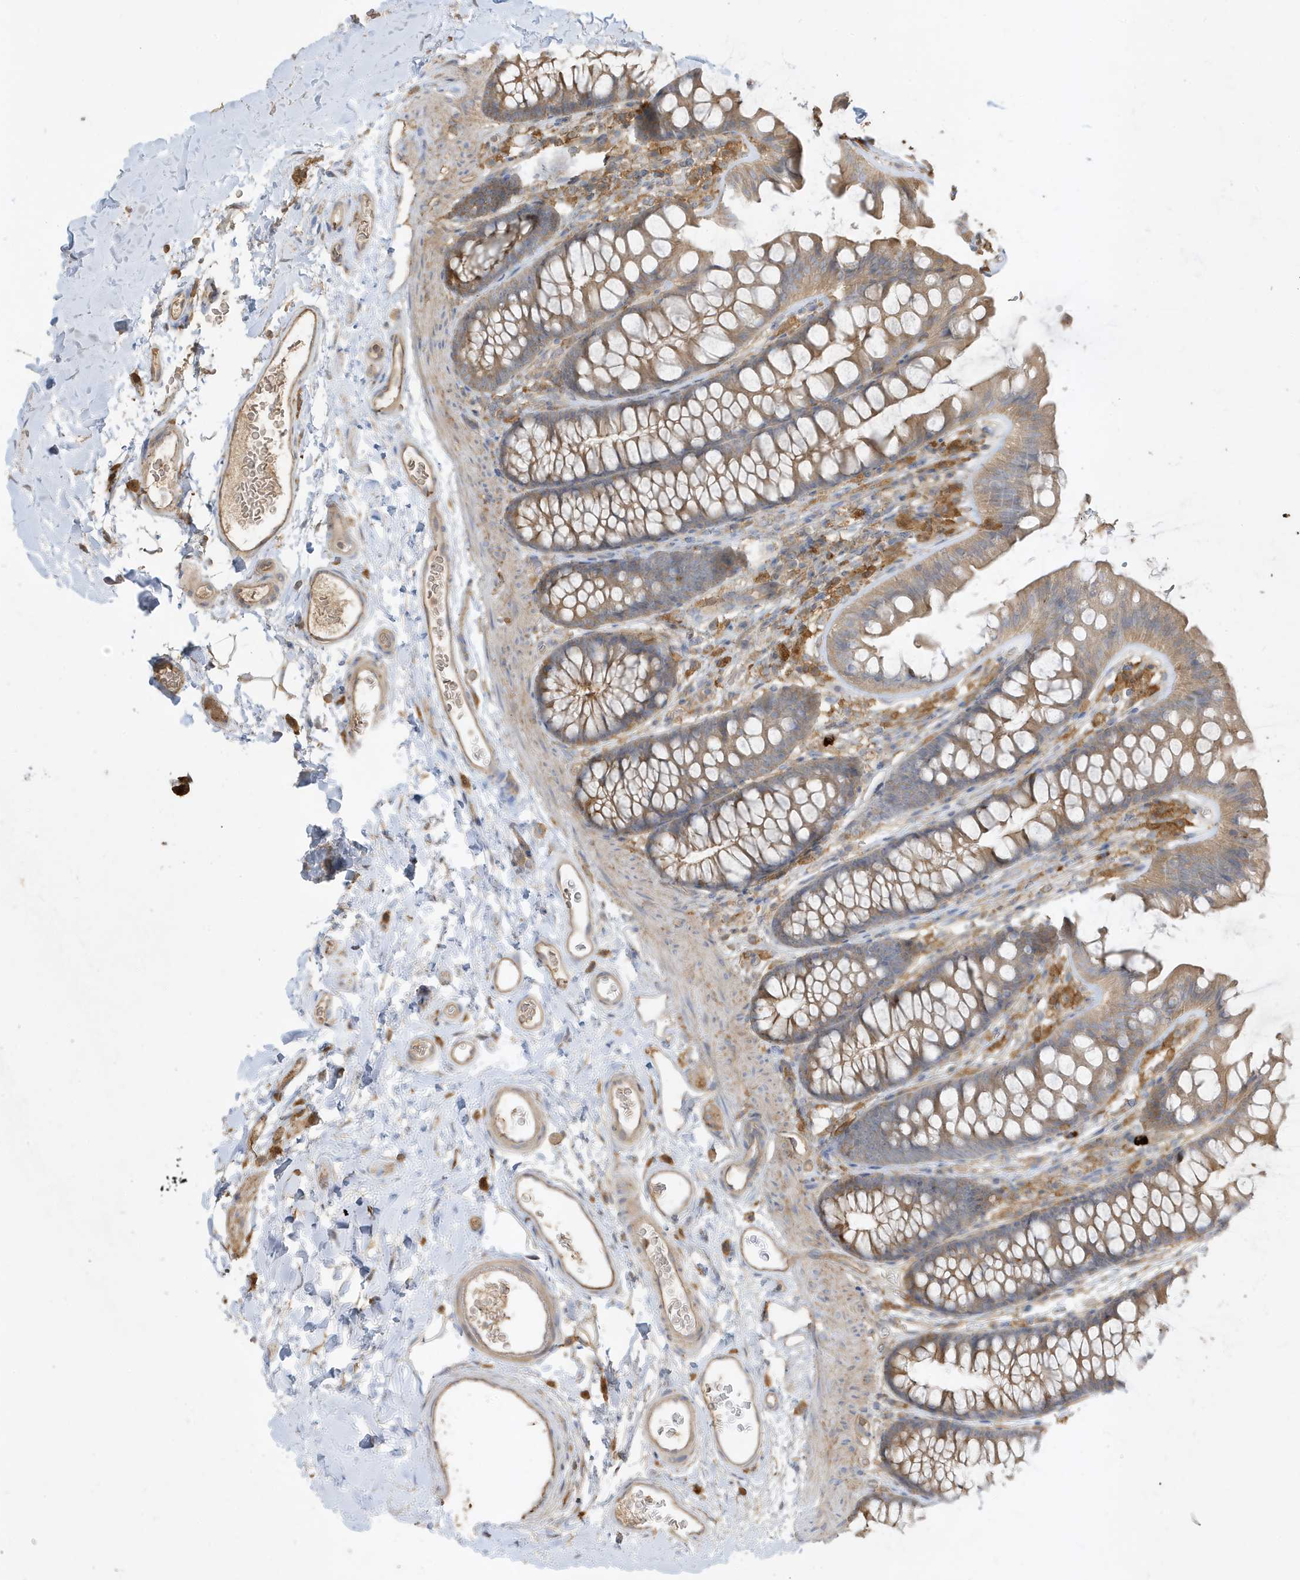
{"staining": {"intensity": "weak", "quantity": ">75%", "location": "cytoplasmic/membranous"}, "tissue": "colon", "cell_type": "Endothelial cells", "image_type": "normal", "snomed": [{"axis": "morphology", "description": "Normal tissue, NOS"}, {"axis": "topography", "description": "Colon"}], "caption": "Immunohistochemistry (IHC) staining of unremarkable colon, which displays low levels of weak cytoplasmic/membranous expression in about >75% of endothelial cells indicating weak cytoplasmic/membranous protein staining. The staining was performed using DAB (brown) for protein detection and nuclei were counterstained in hematoxylin (blue).", "gene": "ABTB1", "patient": {"sex": "female", "age": 62}}